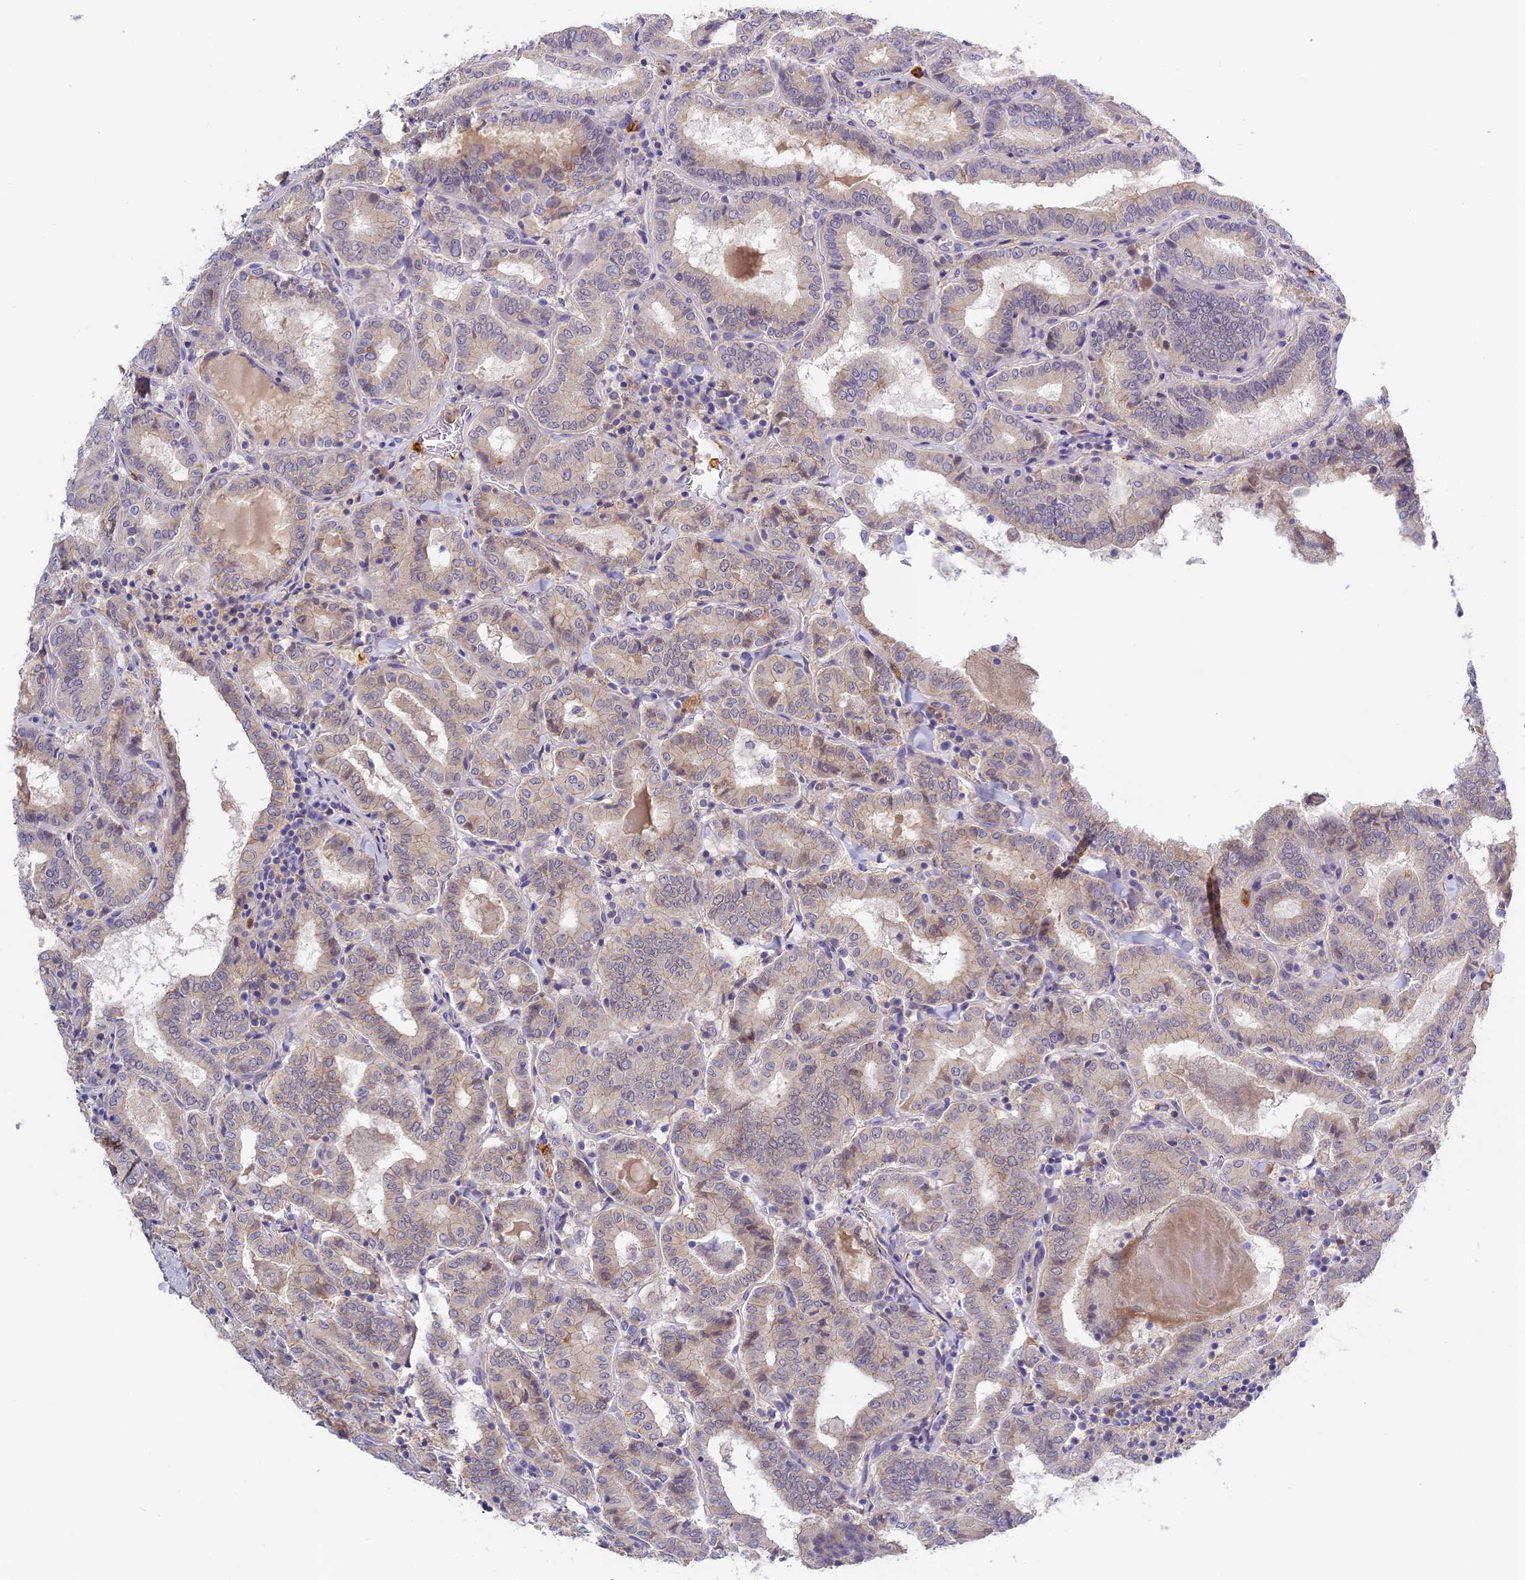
{"staining": {"intensity": "negative", "quantity": "none", "location": "none"}, "tissue": "thyroid cancer", "cell_type": "Tumor cells", "image_type": "cancer", "snomed": [{"axis": "morphology", "description": "Papillary adenocarcinoma, NOS"}, {"axis": "topography", "description": "Thyroid gland"}], "caption": "Human thyroid cancer (papillary adenocarcinoma) stained for a protein using immunohistochemistry shows no expression in tumor cells.", "gene": "ADGRD1", "patient": {"sex": "female", "age": 72}}